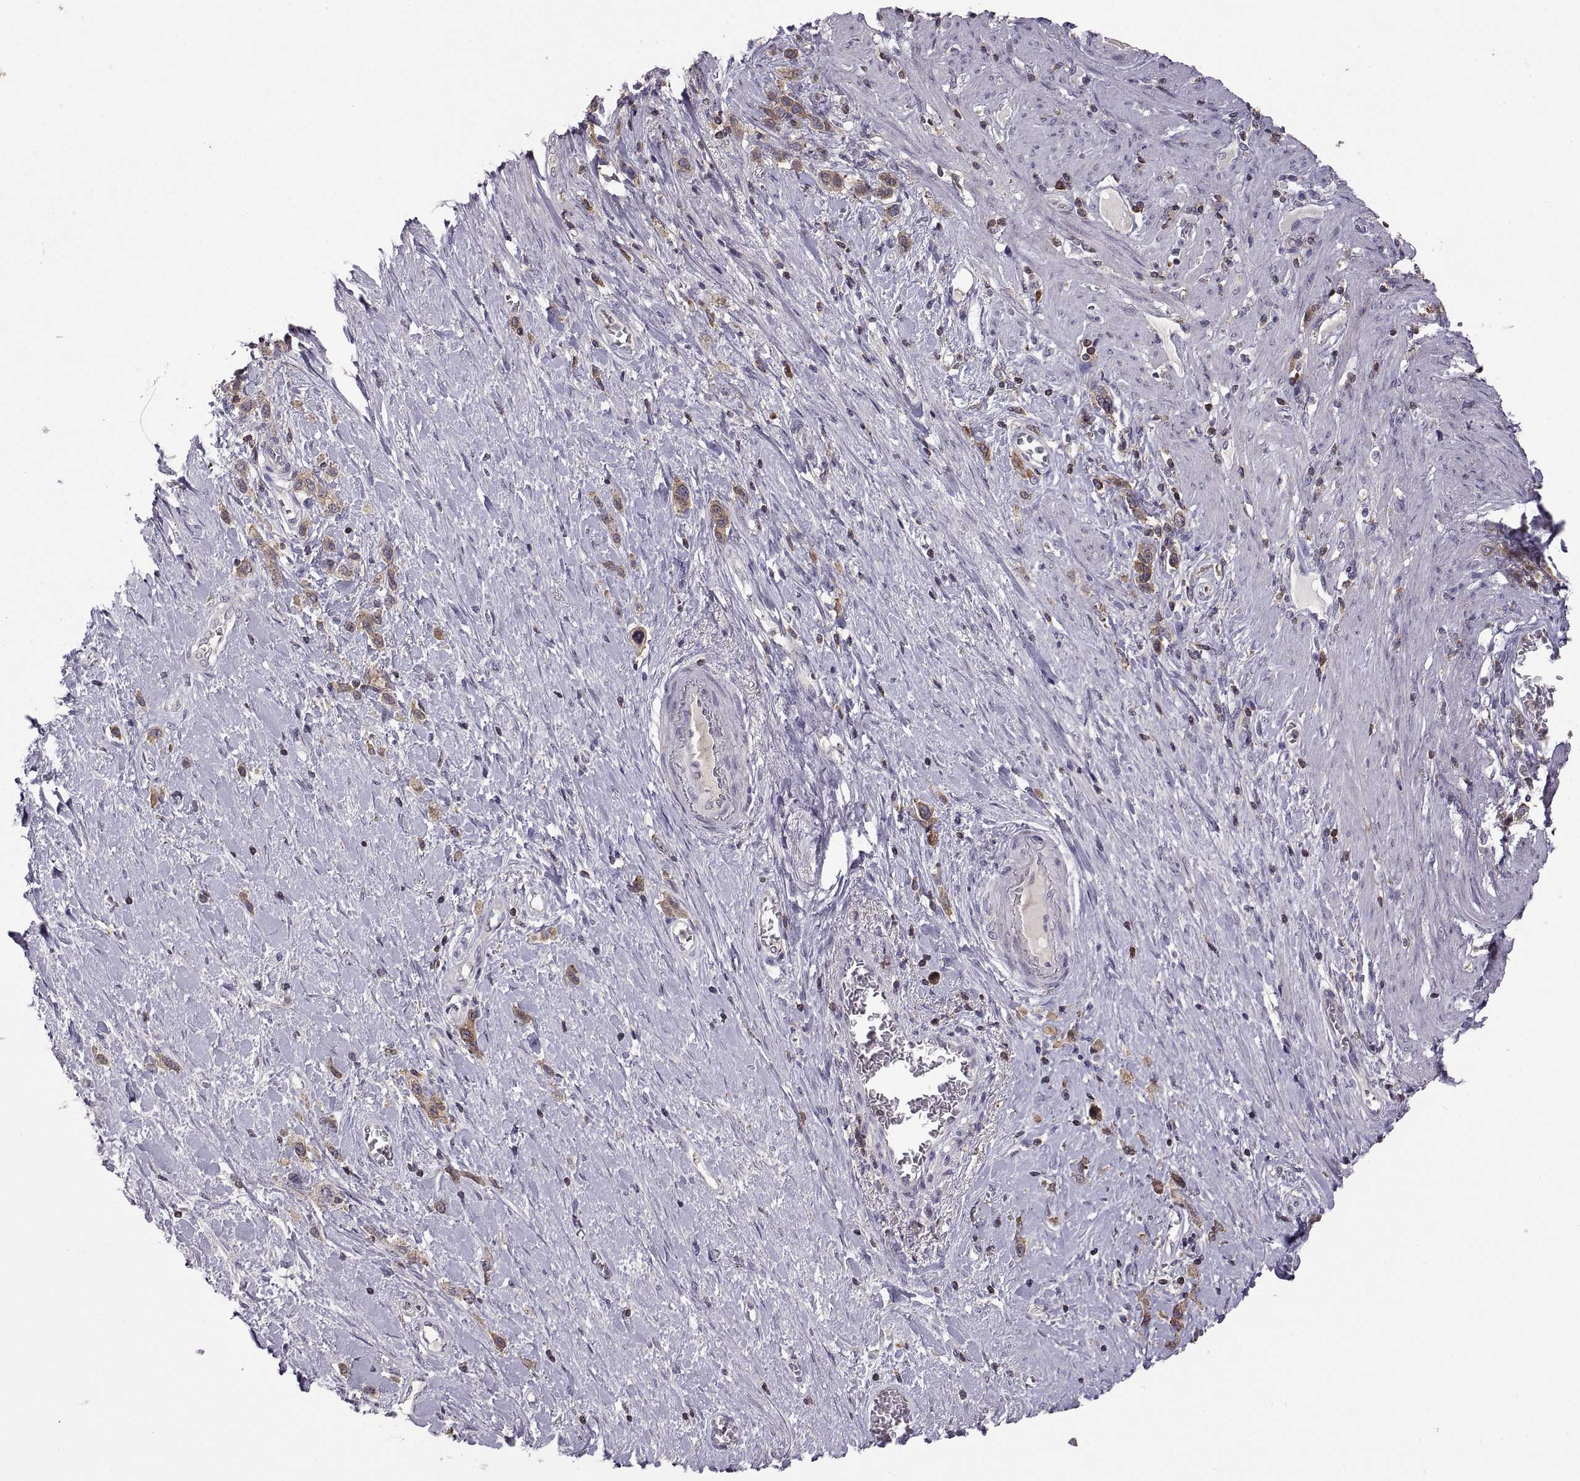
{"staining": {"intensity": "moderate", "quantity": "<25%", "location": "cytoplasmic/membranous"}, "tissue": "stomach cancer", "cell_type": "Tumor cells", "image_type": "cancer", "snomed": [{"axis": "morphology", "description": "Normal tissue, NOS"}, {"axis": "morphology", "description": "Adenocarcinoma, NOS"}, {"axis": "morphology", "description": "Adenocarcinoma, High grade"}, {"axis": "topography", "description": "Stomach, upper"}, {"axis": "topography", "description": "Stomach"}], "caption": "A brown stain shows moderate cytoplasmic/membranous expression of a protein in human high-grade adenocarcinoma (stomach) tumor cells. (DAB (3,3'-diaminobenzidine) IHC, brown staining for protein, blue staining for nuclei).", "gene": "EZR", "patient": {"sex": "female", "age": 65}}